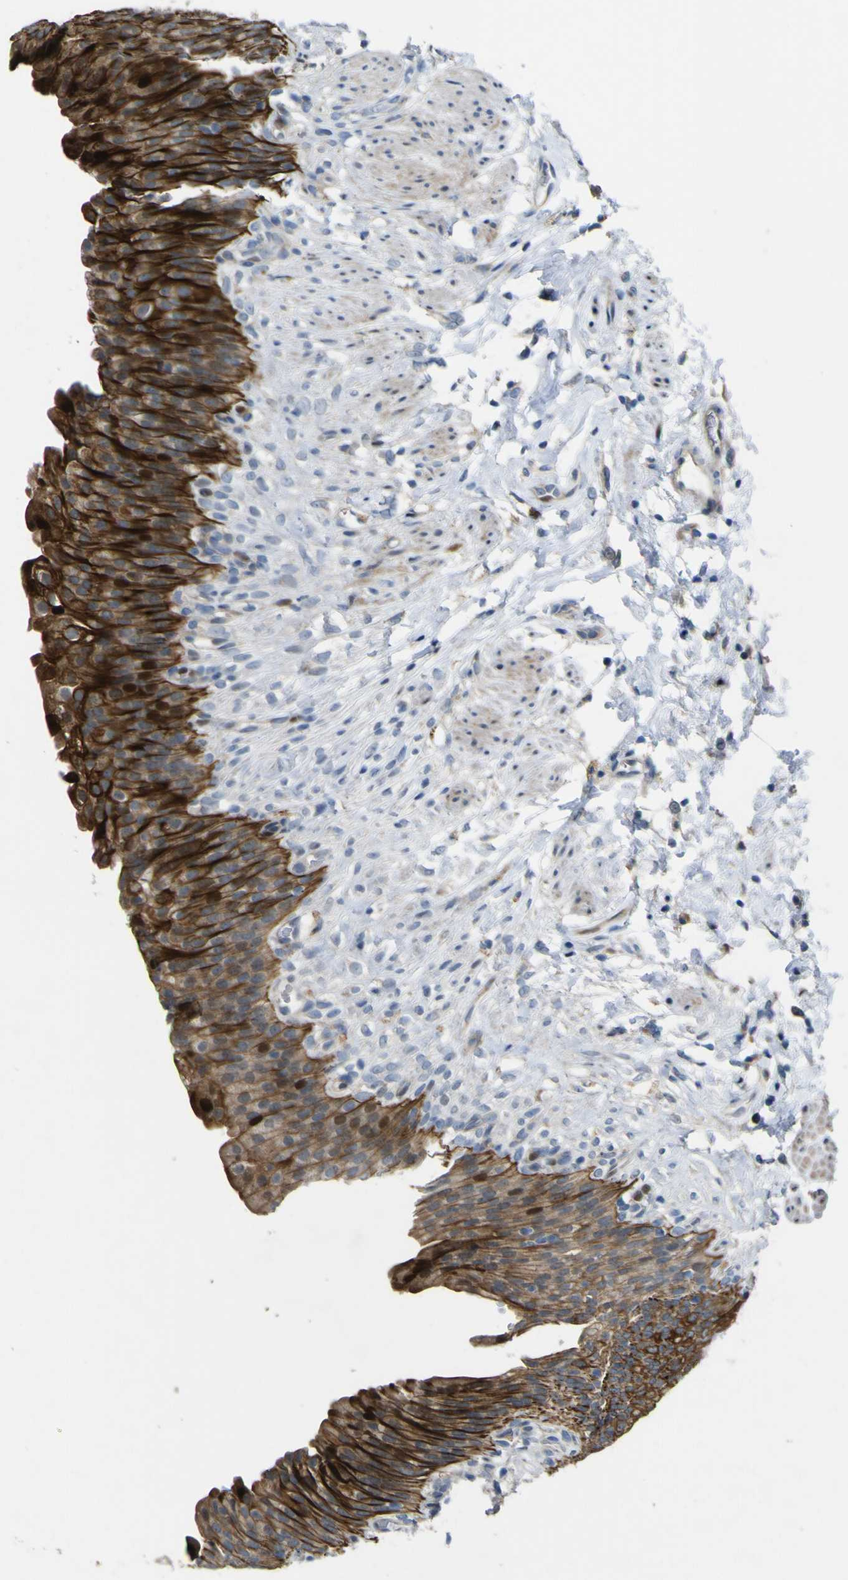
{"staining": {"intensity": "strong", "quantity": ">75%", "location": "cytoplasmic/membranous"}, "tissue": "urinary bladder", "cell_type": "Urothelial cells", "image_type": "normal", "snomed": [{"axis": "morphology", "description": "Normal tissue, NOS"}, {"axis": "topography", "description": "Urinary bladder"}], "caption": "About >75% of urothelial cells in unremarkable urinary bladder display strong cytoplasmic/membranous protein positivity as visualized by brown immunohistochemical staining.", "gene": "LBHD1", "patient": {"sex": "female", "age": 79}}